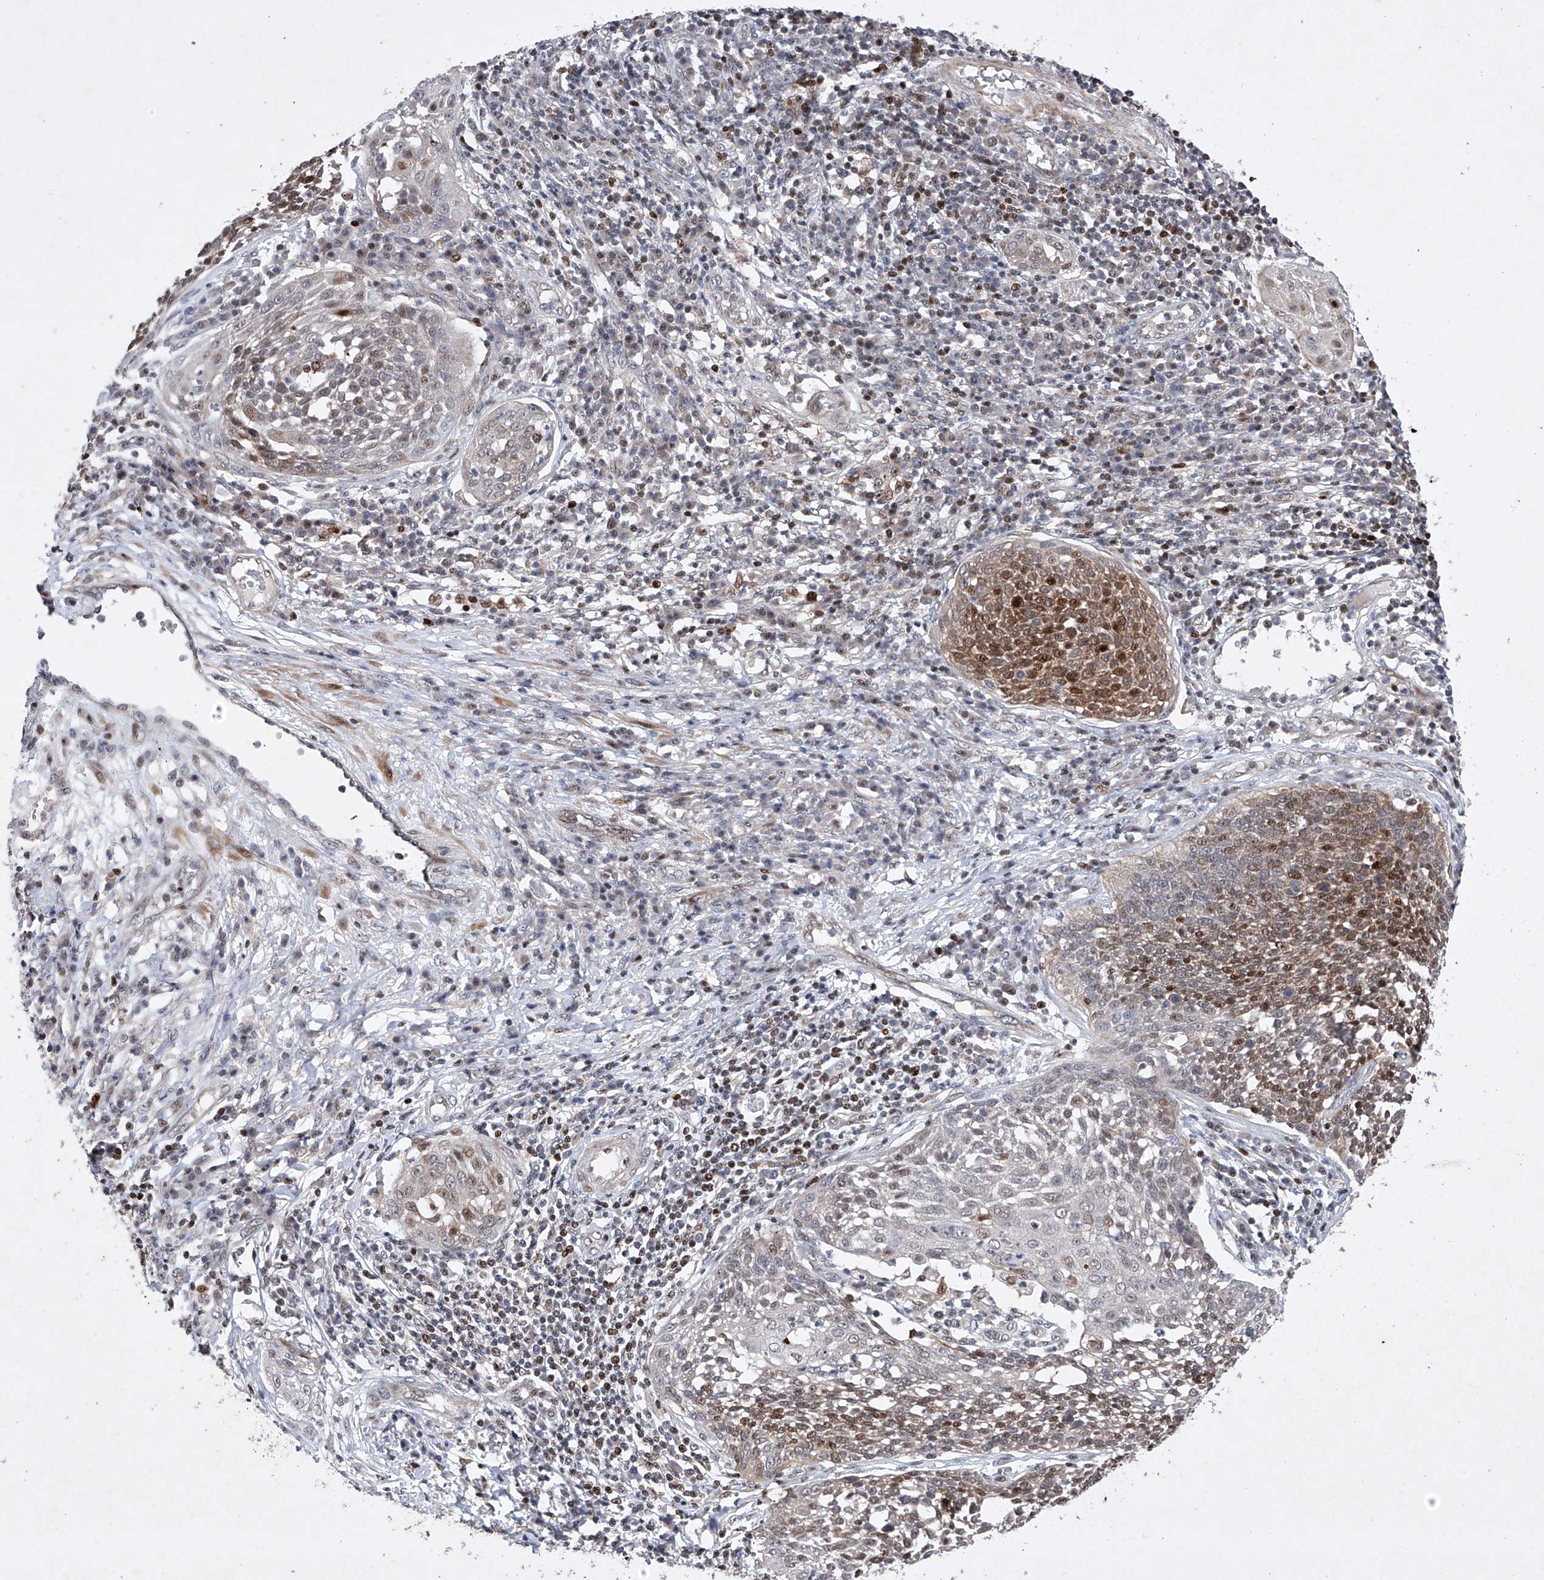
{"staining": {"intensity": "moderate", "quantity": "25%-75%", "location": "nuclear"}, "tissue": "cervical cancer", "cell_type": "Tumor cells", "image_type": "cancer", "snomed": [{"axis": "morphology", "description": "Squamous cell carcinoma, NOS"}, {"axis": "topography", "description": "Cervix"}], "caption": "Moderate nuclear protein staining is seen in approximately 25%-75% of tumor cells in squamous cell carcinoma (cervical). (Brightfield microscopy of DAB IHC at high magnification).", "gene": "AFG1L", "patient": {"sex": "female", "age": 34}}